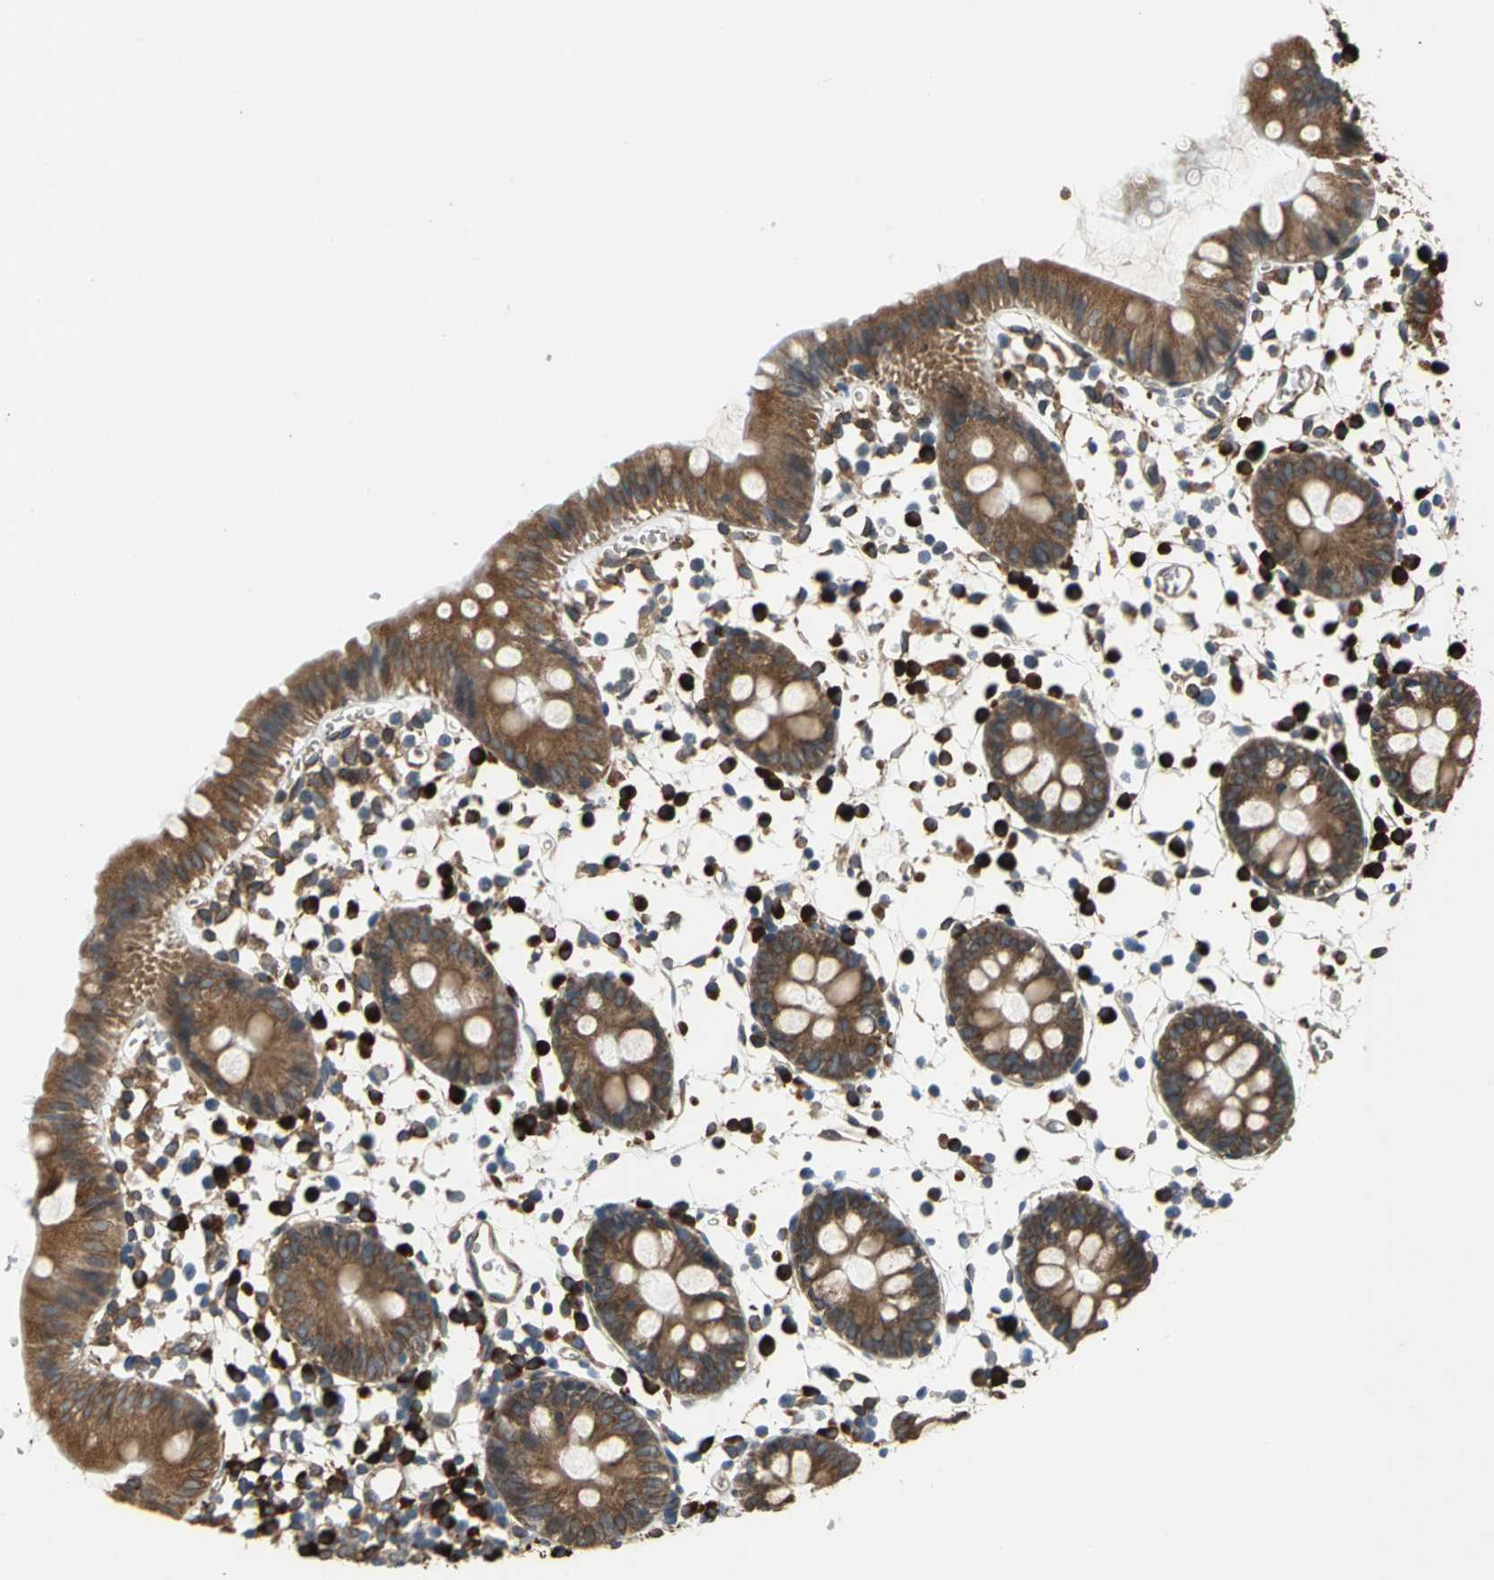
{"staining": {"intensity": "moderate", "quantity": ">75%", "location": "cytoplasmic/membranous"}, "tissue": "colon", "cell_type": "Endothelial cells", "image_type": "normal", "snomed": [{"axis": "morphology", "description": "Normal tissue, NOS"}, {"axis": "topography", "description": "Colon"}], "caption": "Normal colon was stained to show a protein in brown. There is medium levels of moderate cytoplasmic/membranous expression in about >75% of endothelial cells.", "gene": "SYVN1", "patient": {"sex": "male", "age": 14}}